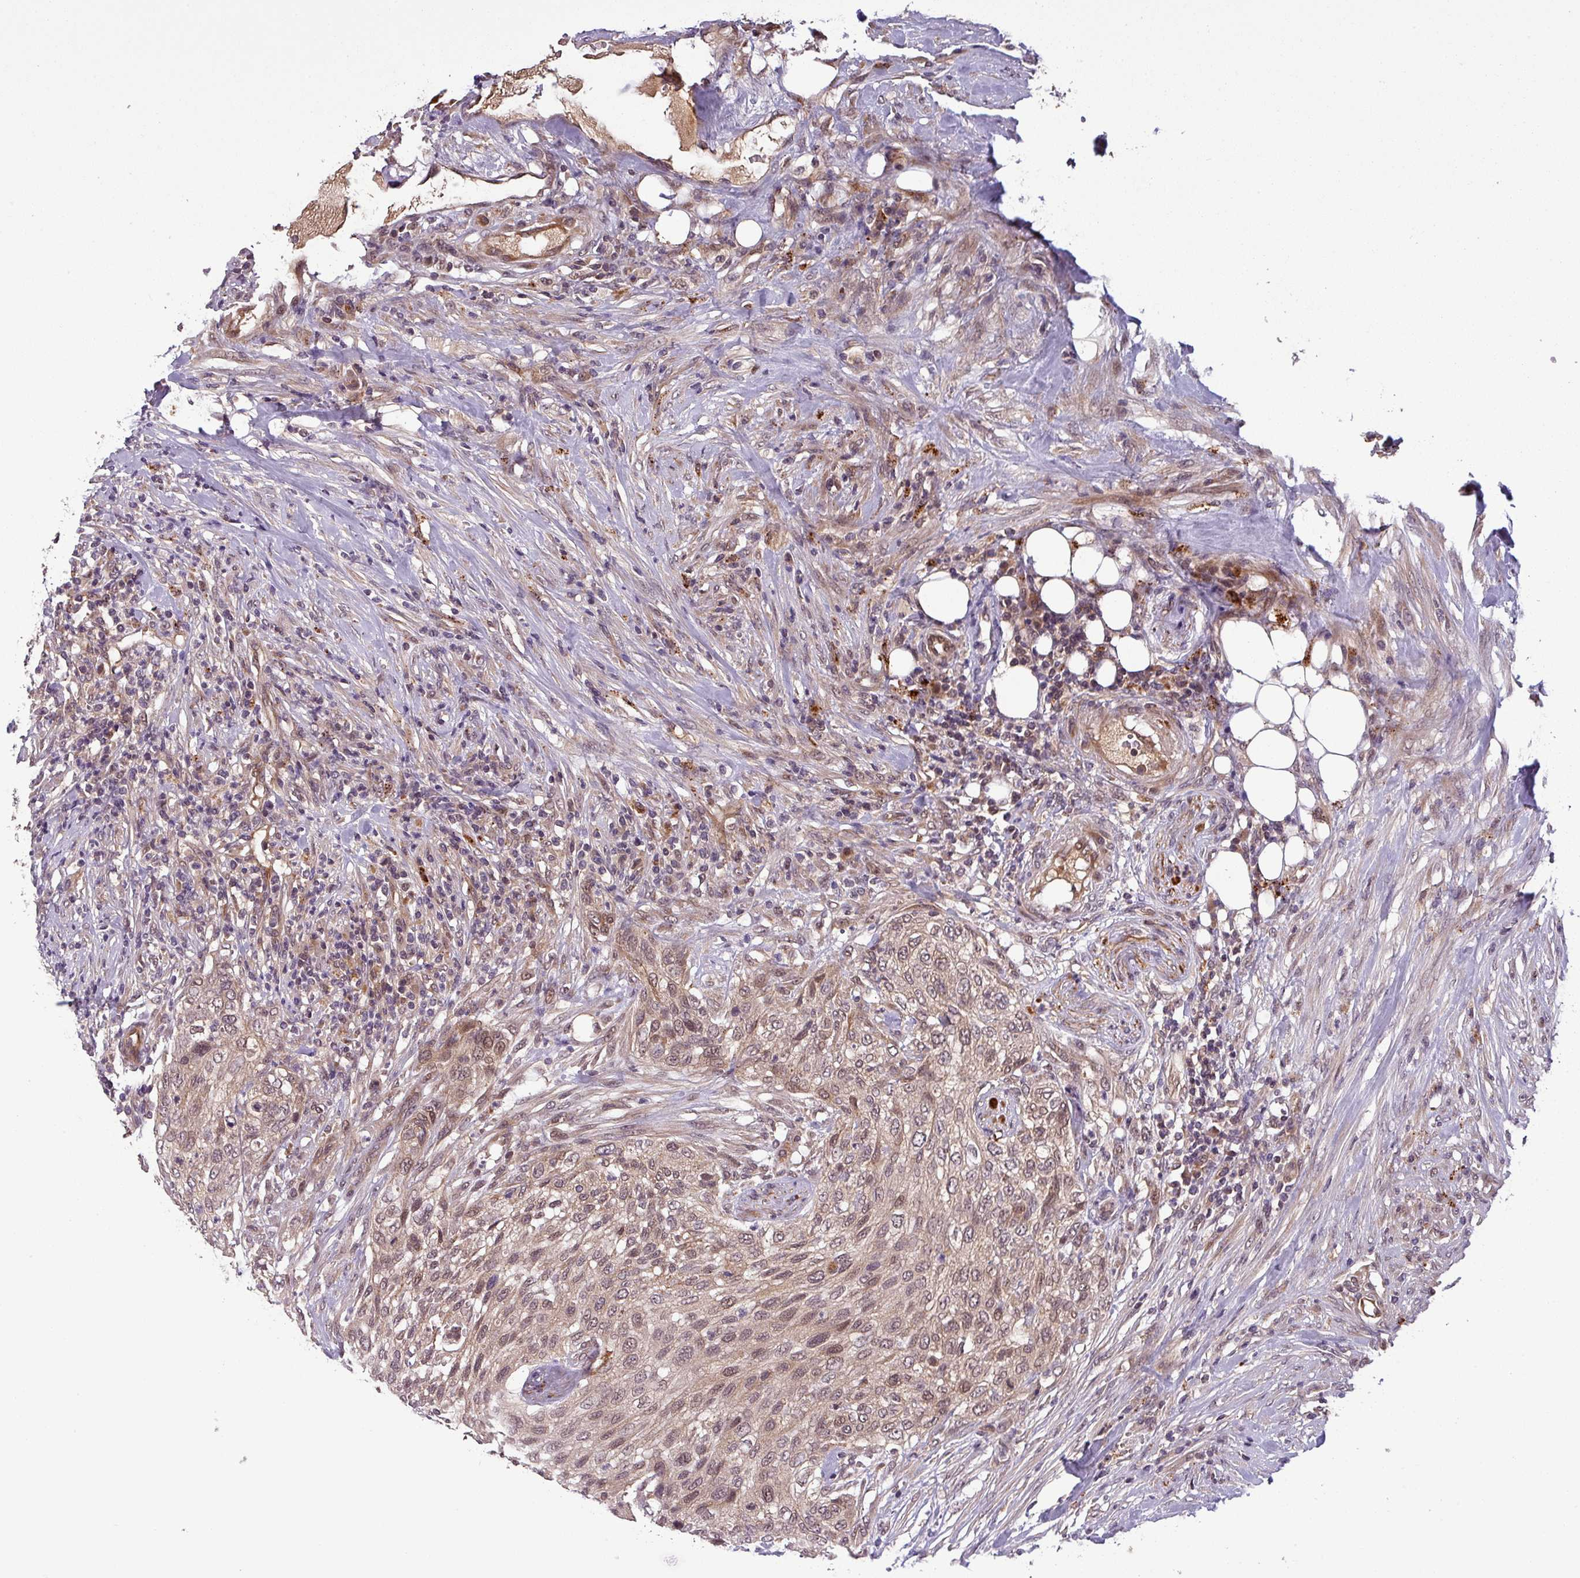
{"staining": {"intensity": "moderate", "quantity": ">75%", "location": "cytoplasmic/membranous,nuclear"}, "tissue": "urothelial cancer", "cell_type": "Tumor cells", "image_type": "cancer", "snomed": [{"axis": "morphology", "description": "Urothelial carcinoma, High grade"}, {"axis": "topography", "description": "Urinary bladder"}], "caption": "Human urothelial carcinoma (high-grade) stained with a brown dye shows moderate cytoplasmic/membranous and nuclear positive expression in about >75% of tumor cells.", "gene": "PUS1", "patient": {"sex": "male", "age": 35}}